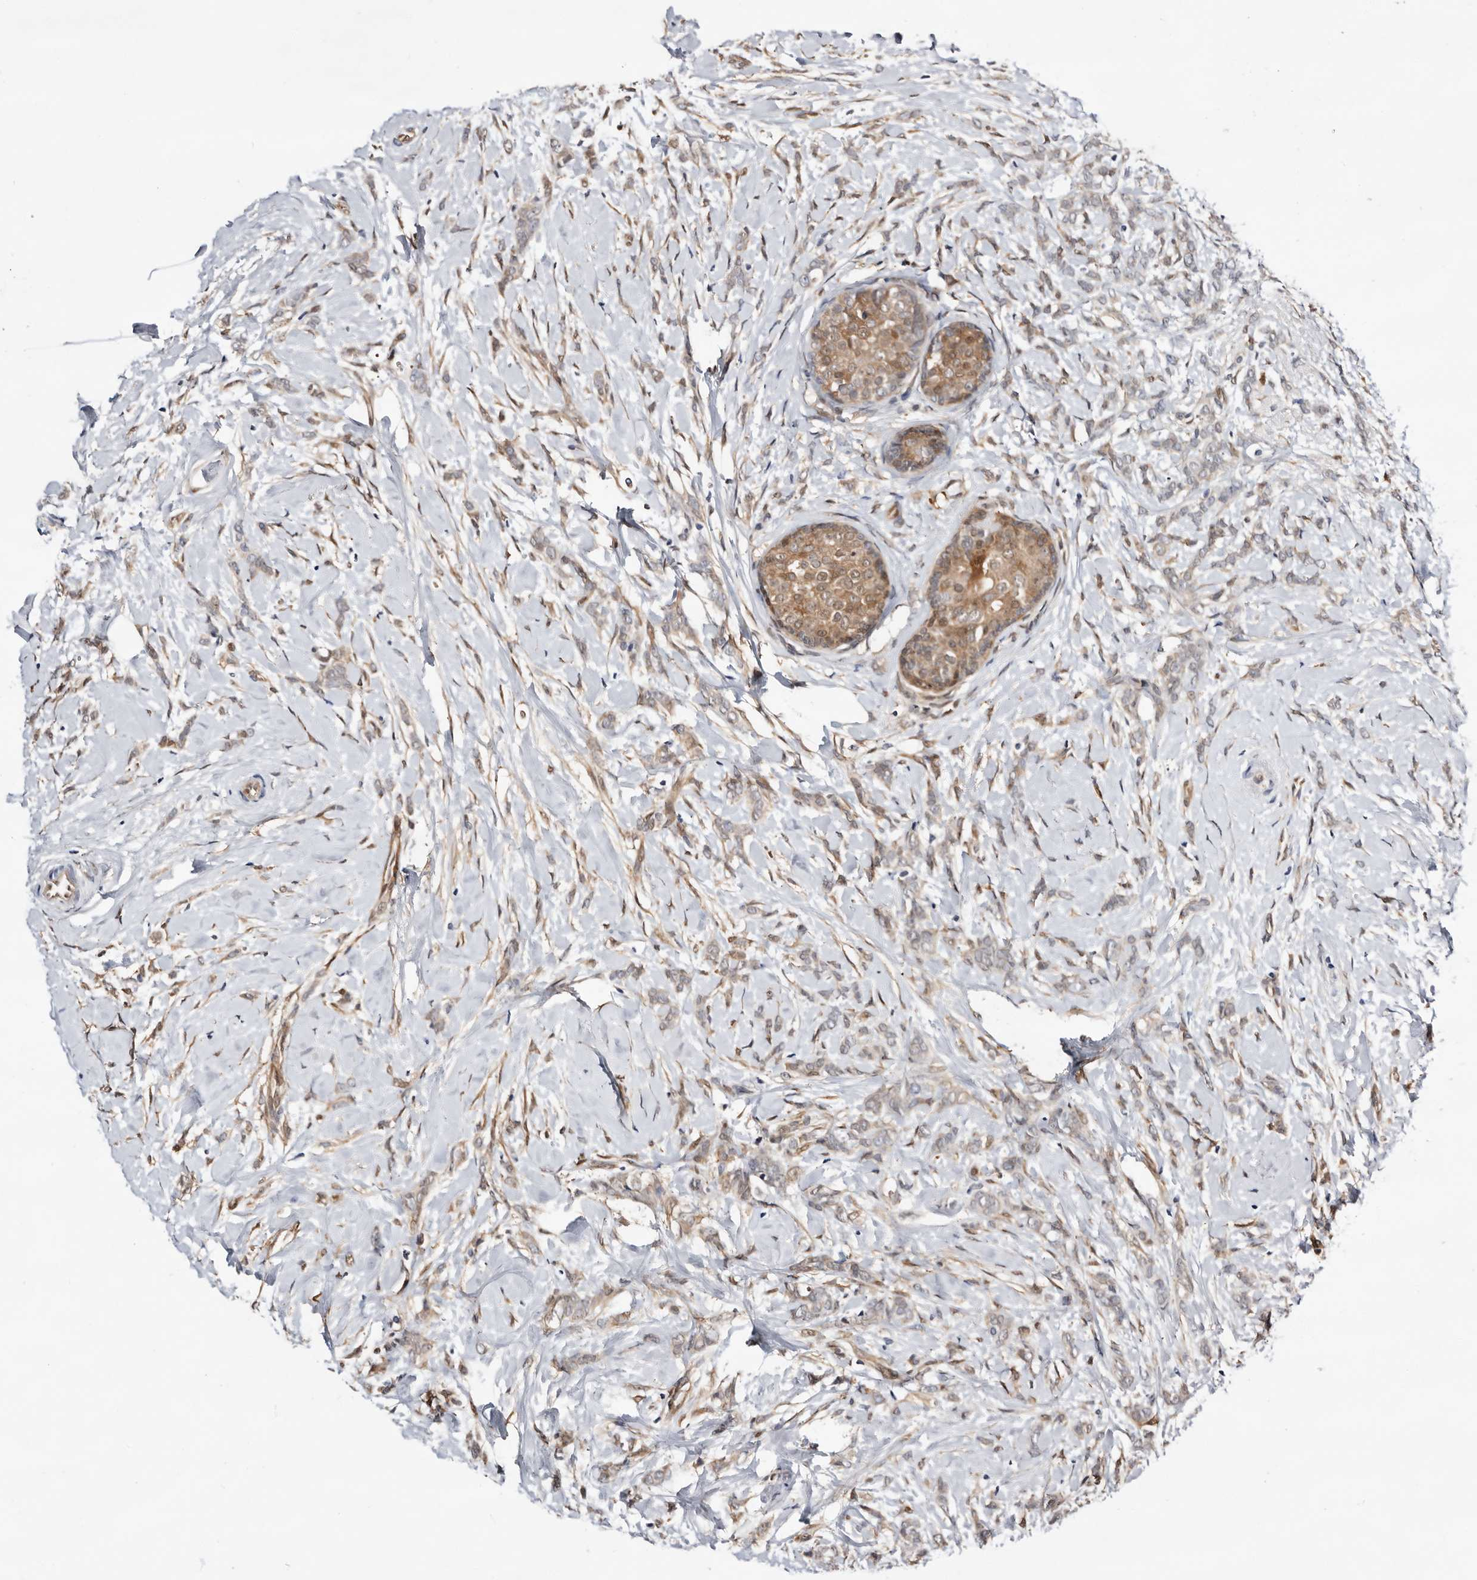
{"staining": {"intensity": "weak", "quantity": "25%-75%", "location": "cytoplasmic/membranous"}, "tissue": "breast cancer", "cell_type": "Tumor cells", "image_type": "cancer", "snomed": [{"axis": "morphology", "description": "Lobular carcinoma, in situ"}, {"axis": "morphology", "description": "Lobular carcinoma"}, {"axis": "topography", "description": "Breast"}], "caption": "Breast lobular carcinoma in situ stained for a protein exhibits weak cytoplasmic/membranous positivity in tumor cells.", "gene": "TP53I3", "patient": {"sex": "female", "age": 41}}